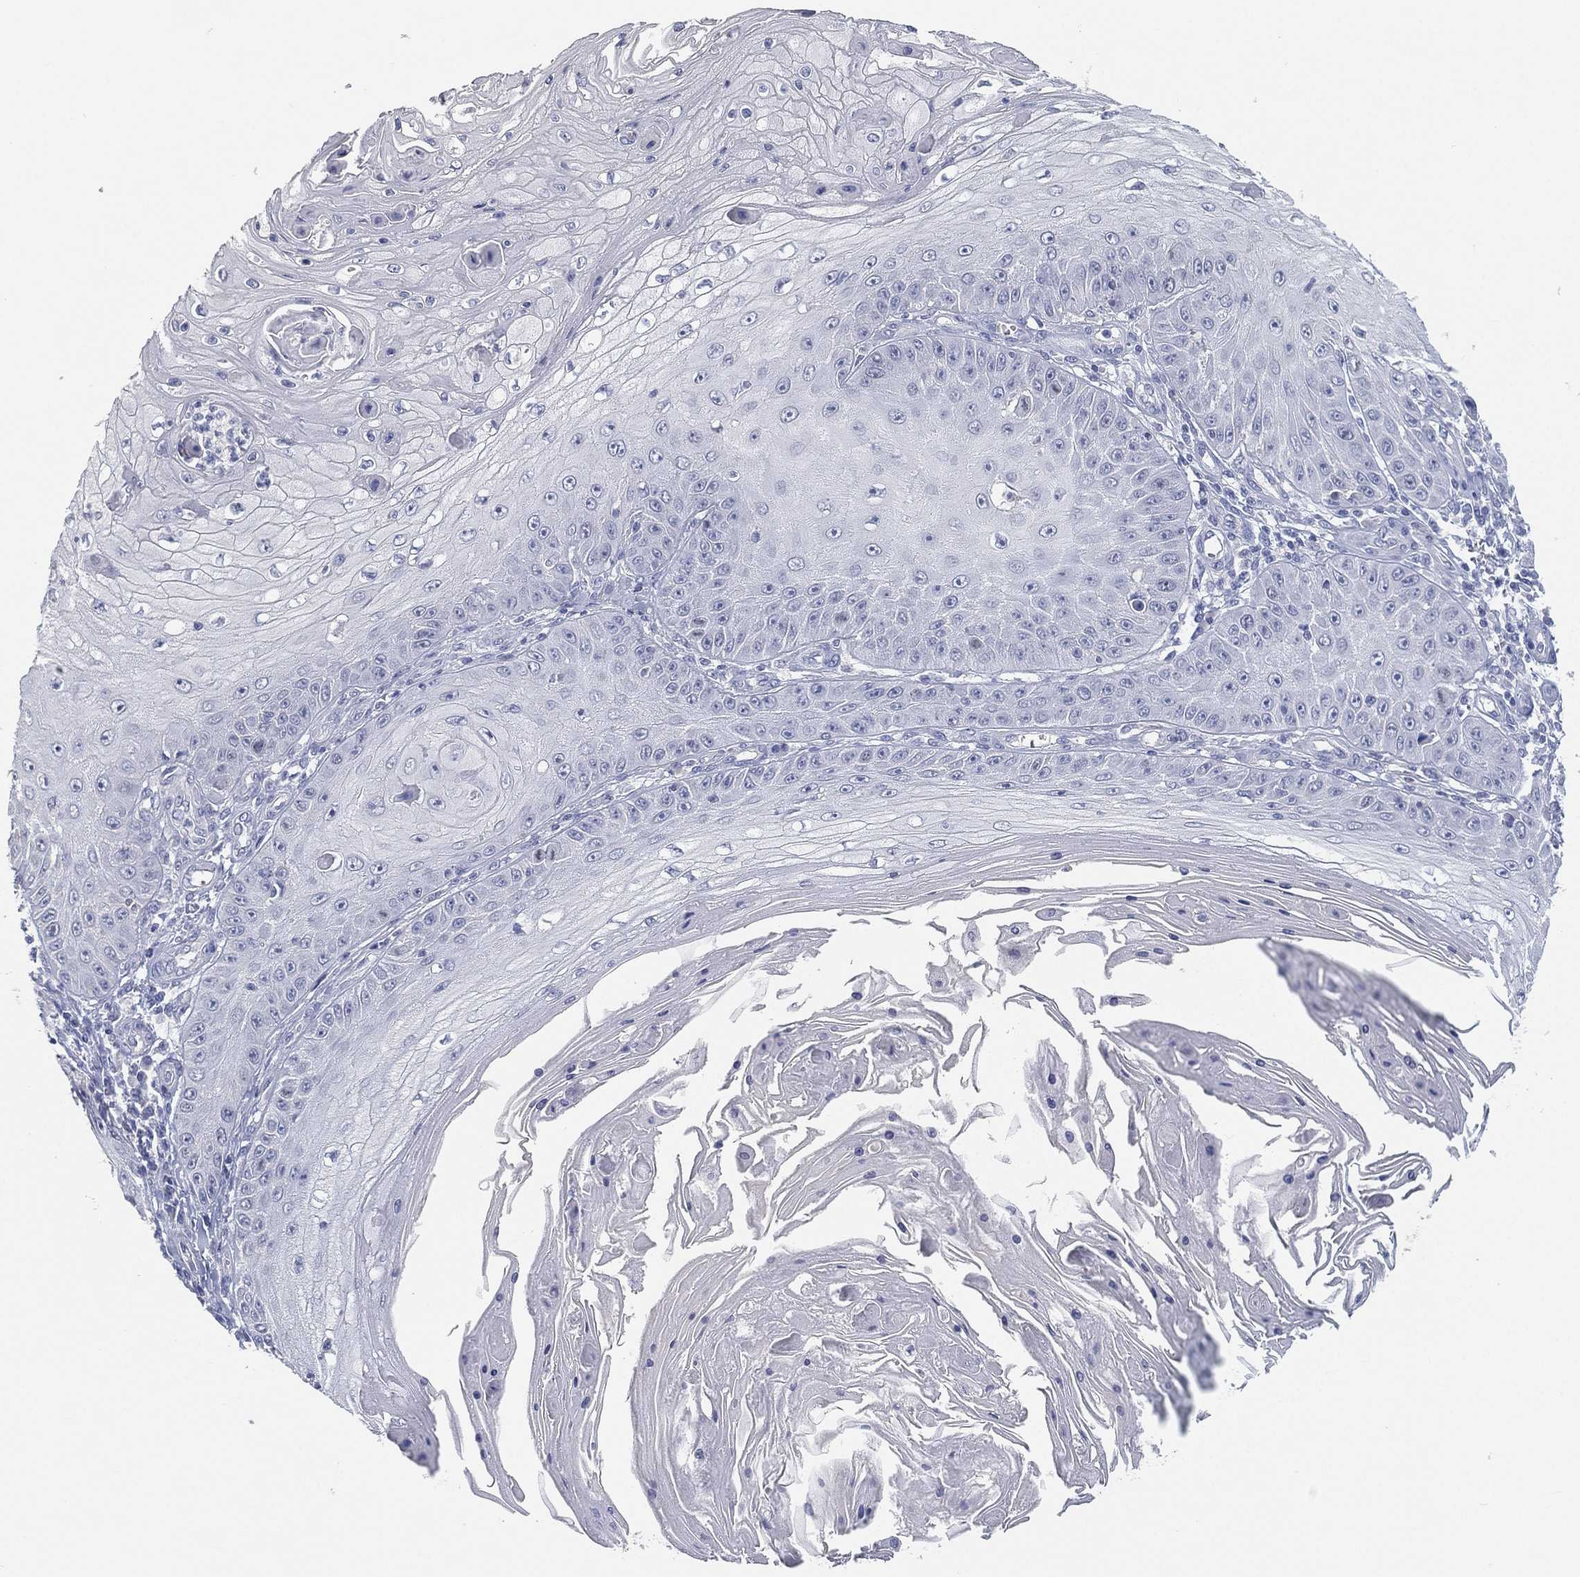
{"staining": {"intensity": "negative", "quantity": "none", "location": "none"}, "tissue": "skin cancer", "cell_type": "Tumor cells", "image_type": "cancer", "snomed": [{"axis": "morphology", "description": "Squamous cell carcinoma, NOS"}, {"axis": "topography", "description": "Skin"}], "caption": "Tumor cells are negative for protein expression in human skin cancer.", "gene": "FAM187B", "patient": {"sex": "male", "age": 70}}